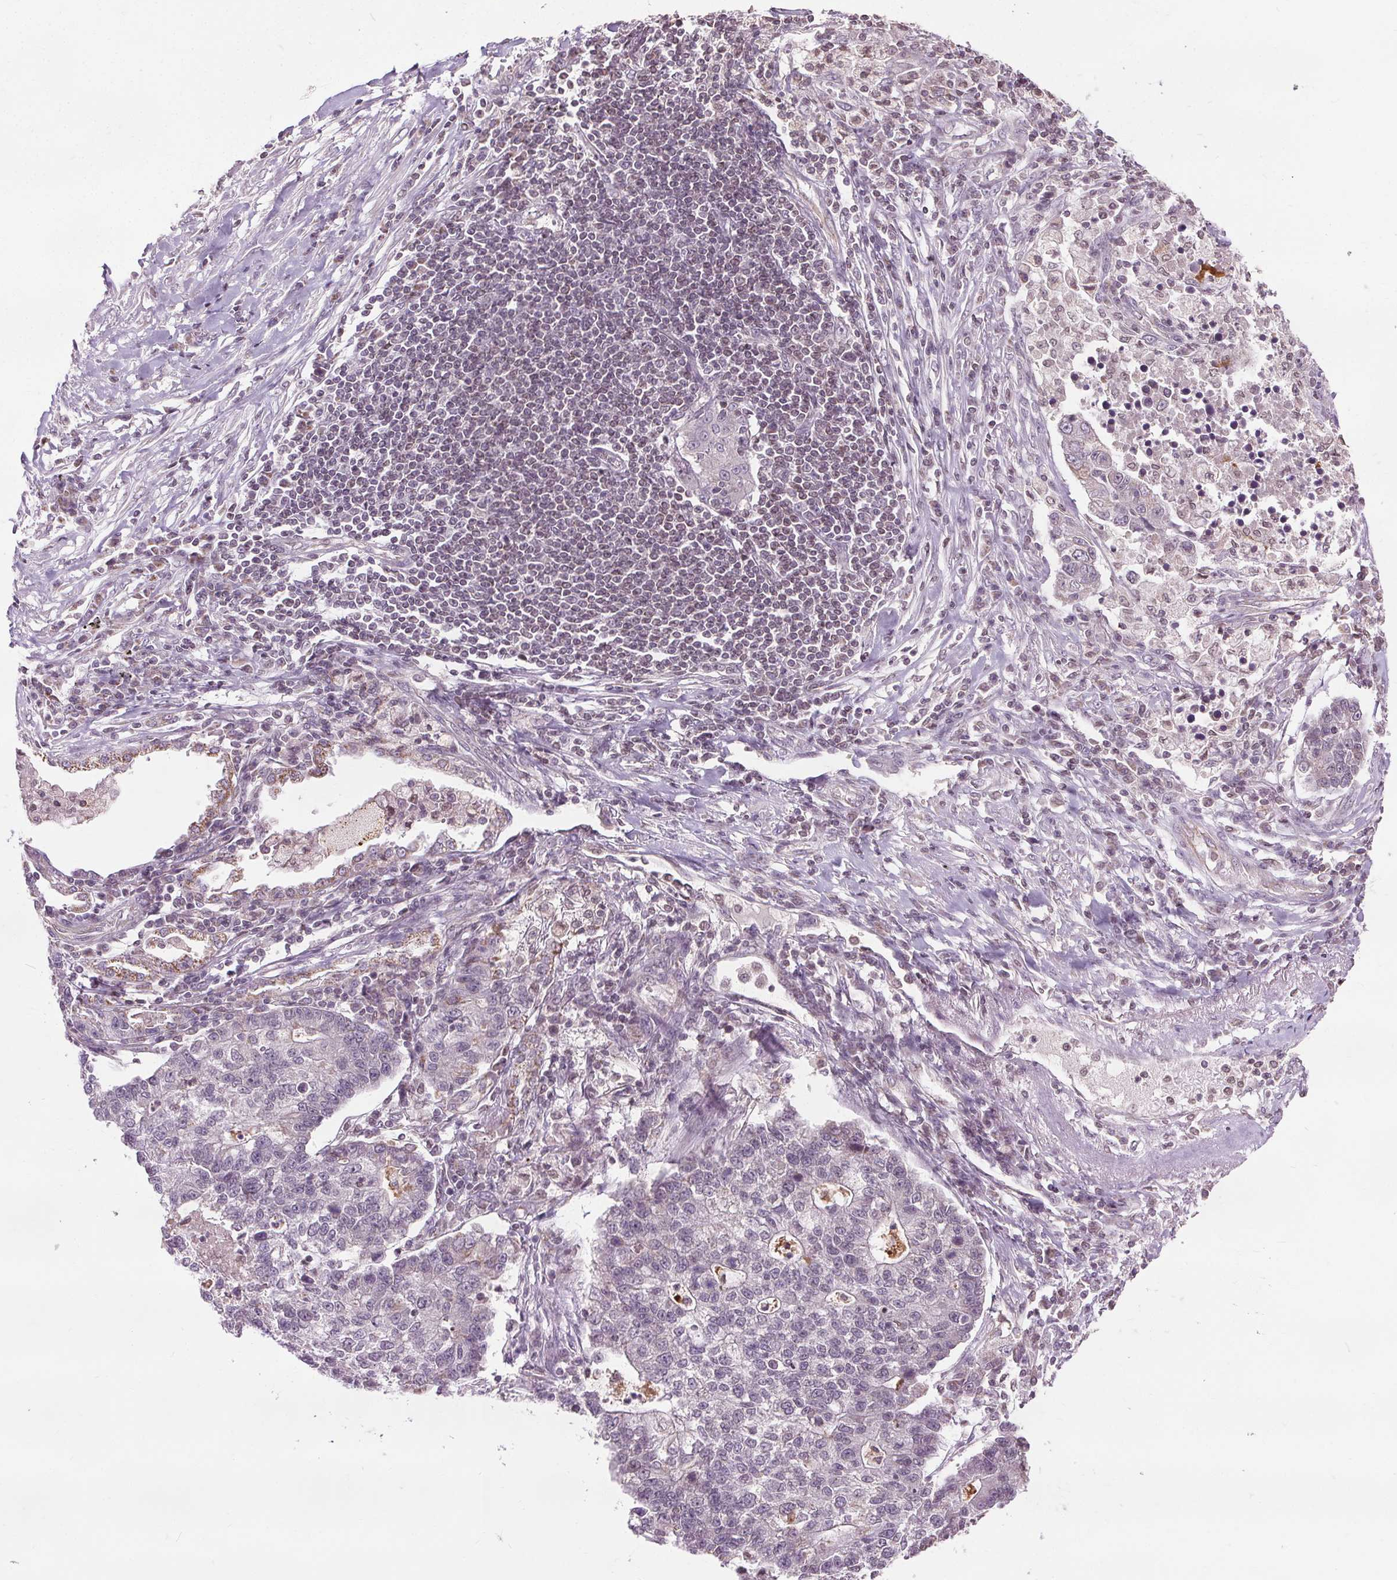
{"staining": {"intensity": "moderate", "quantity": "<25%", "location": "cytoplasmic/membranous"}, "tissue": "lung cancer", "cell_type": "Tumor cells", "image_type": "cancer", "snomed": [{"axis": "morphology", "description": "Adenocarcinoma, NOS"}, {"axis": "topography", "description": "Lung"}], "caption": "Protein staining of lung cancer tissue reveals moderate cytoplasmic/membranous expression in approximately <25% of tumor cells.", "gene": "LFNG", "patient": {"sex": "male", "age": 57}}